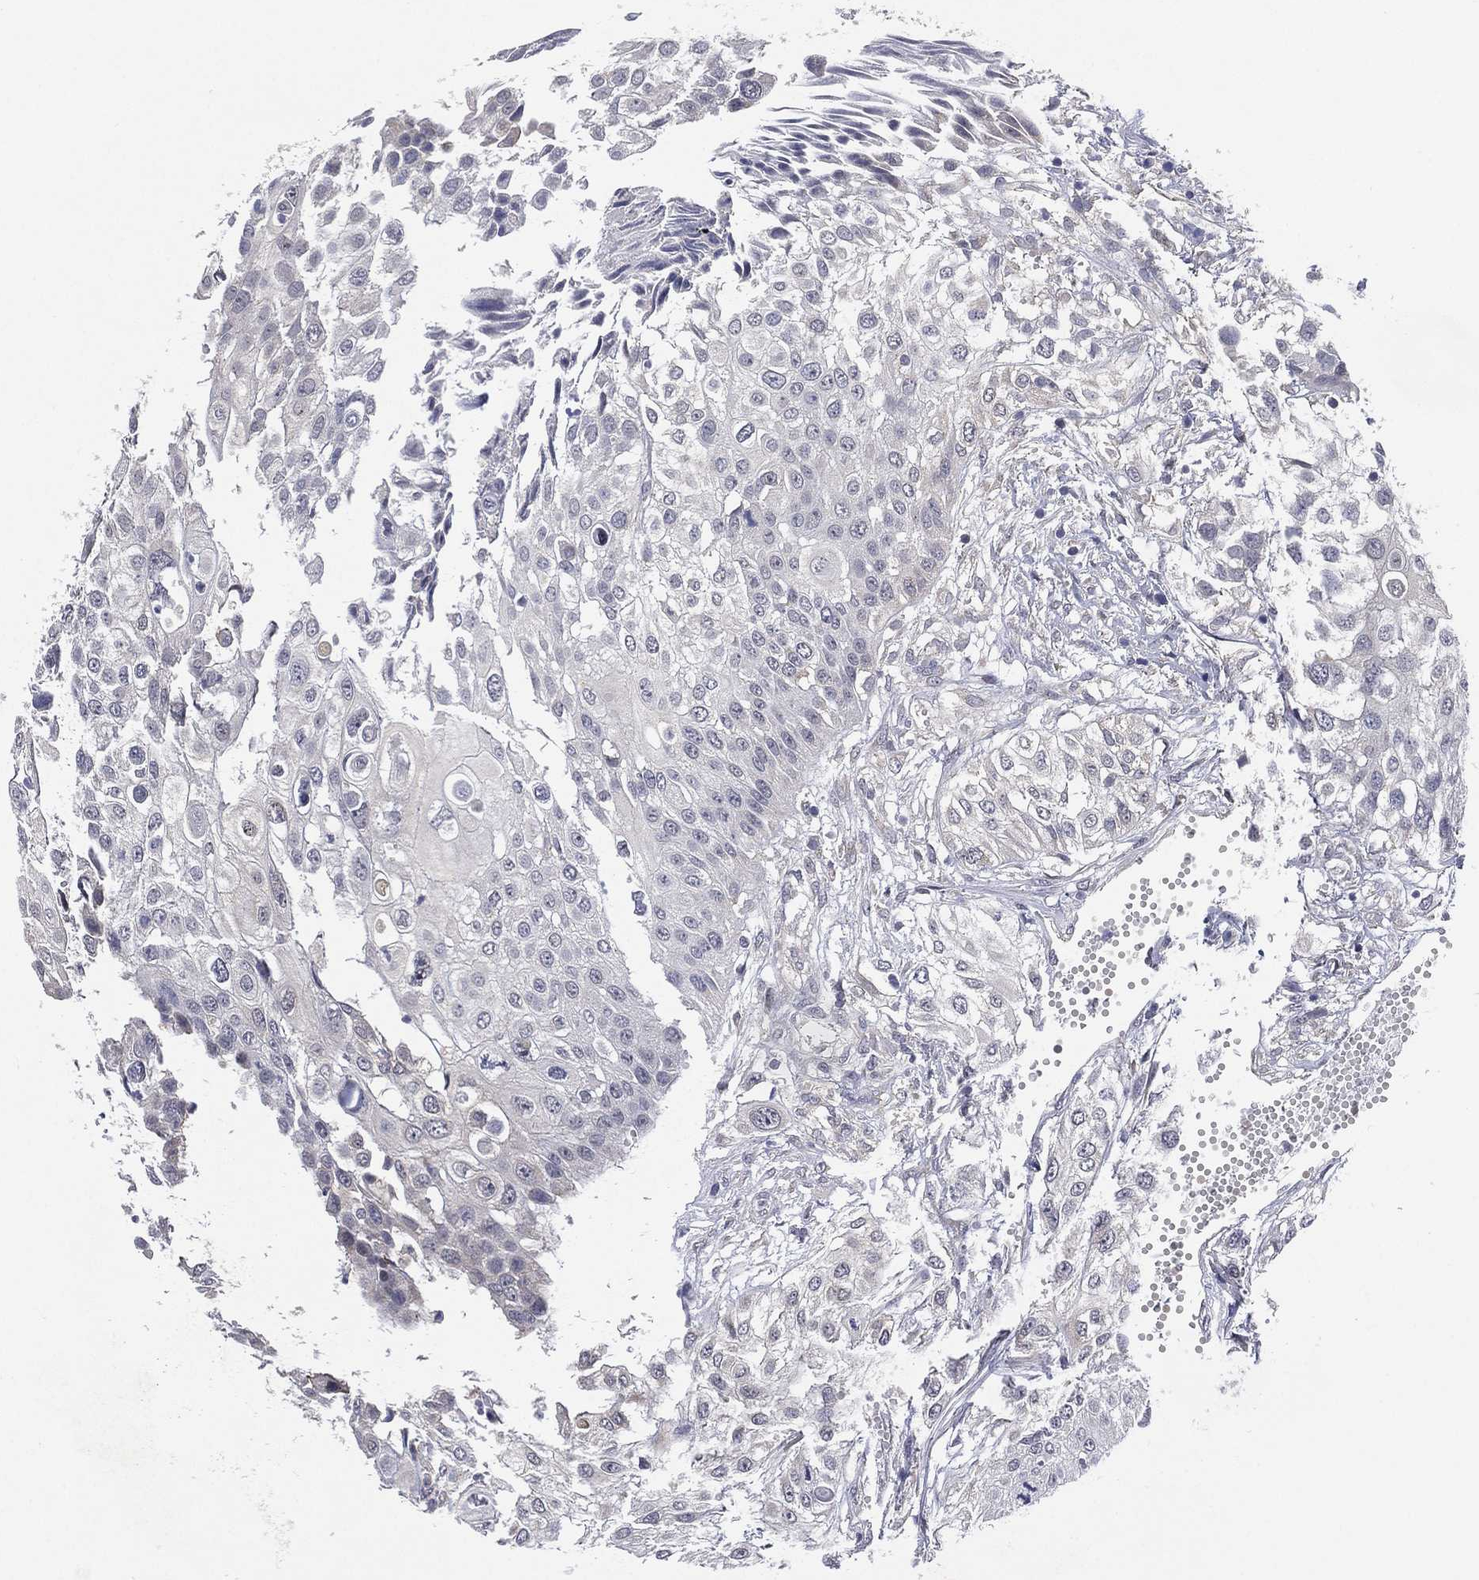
{"staining": {"intensity": "negative", "quantity": "none", "location": "none"}, "tissue": "urothelial cancer", "cell_type": "Tumor cells", "image_type": "cancer", "snomed": [{"axis": "morphology", "description": "Urothelial carcinoma, High grade"}, {"axis": "topography", "description": "Urinary bladder"}], "caption": "The photomicrograph reveals no staining of tumor cells in high-grade urothelial carcinoma.", "gene": "SELENOO", "patient": {"sex": "female", "age": 79}}